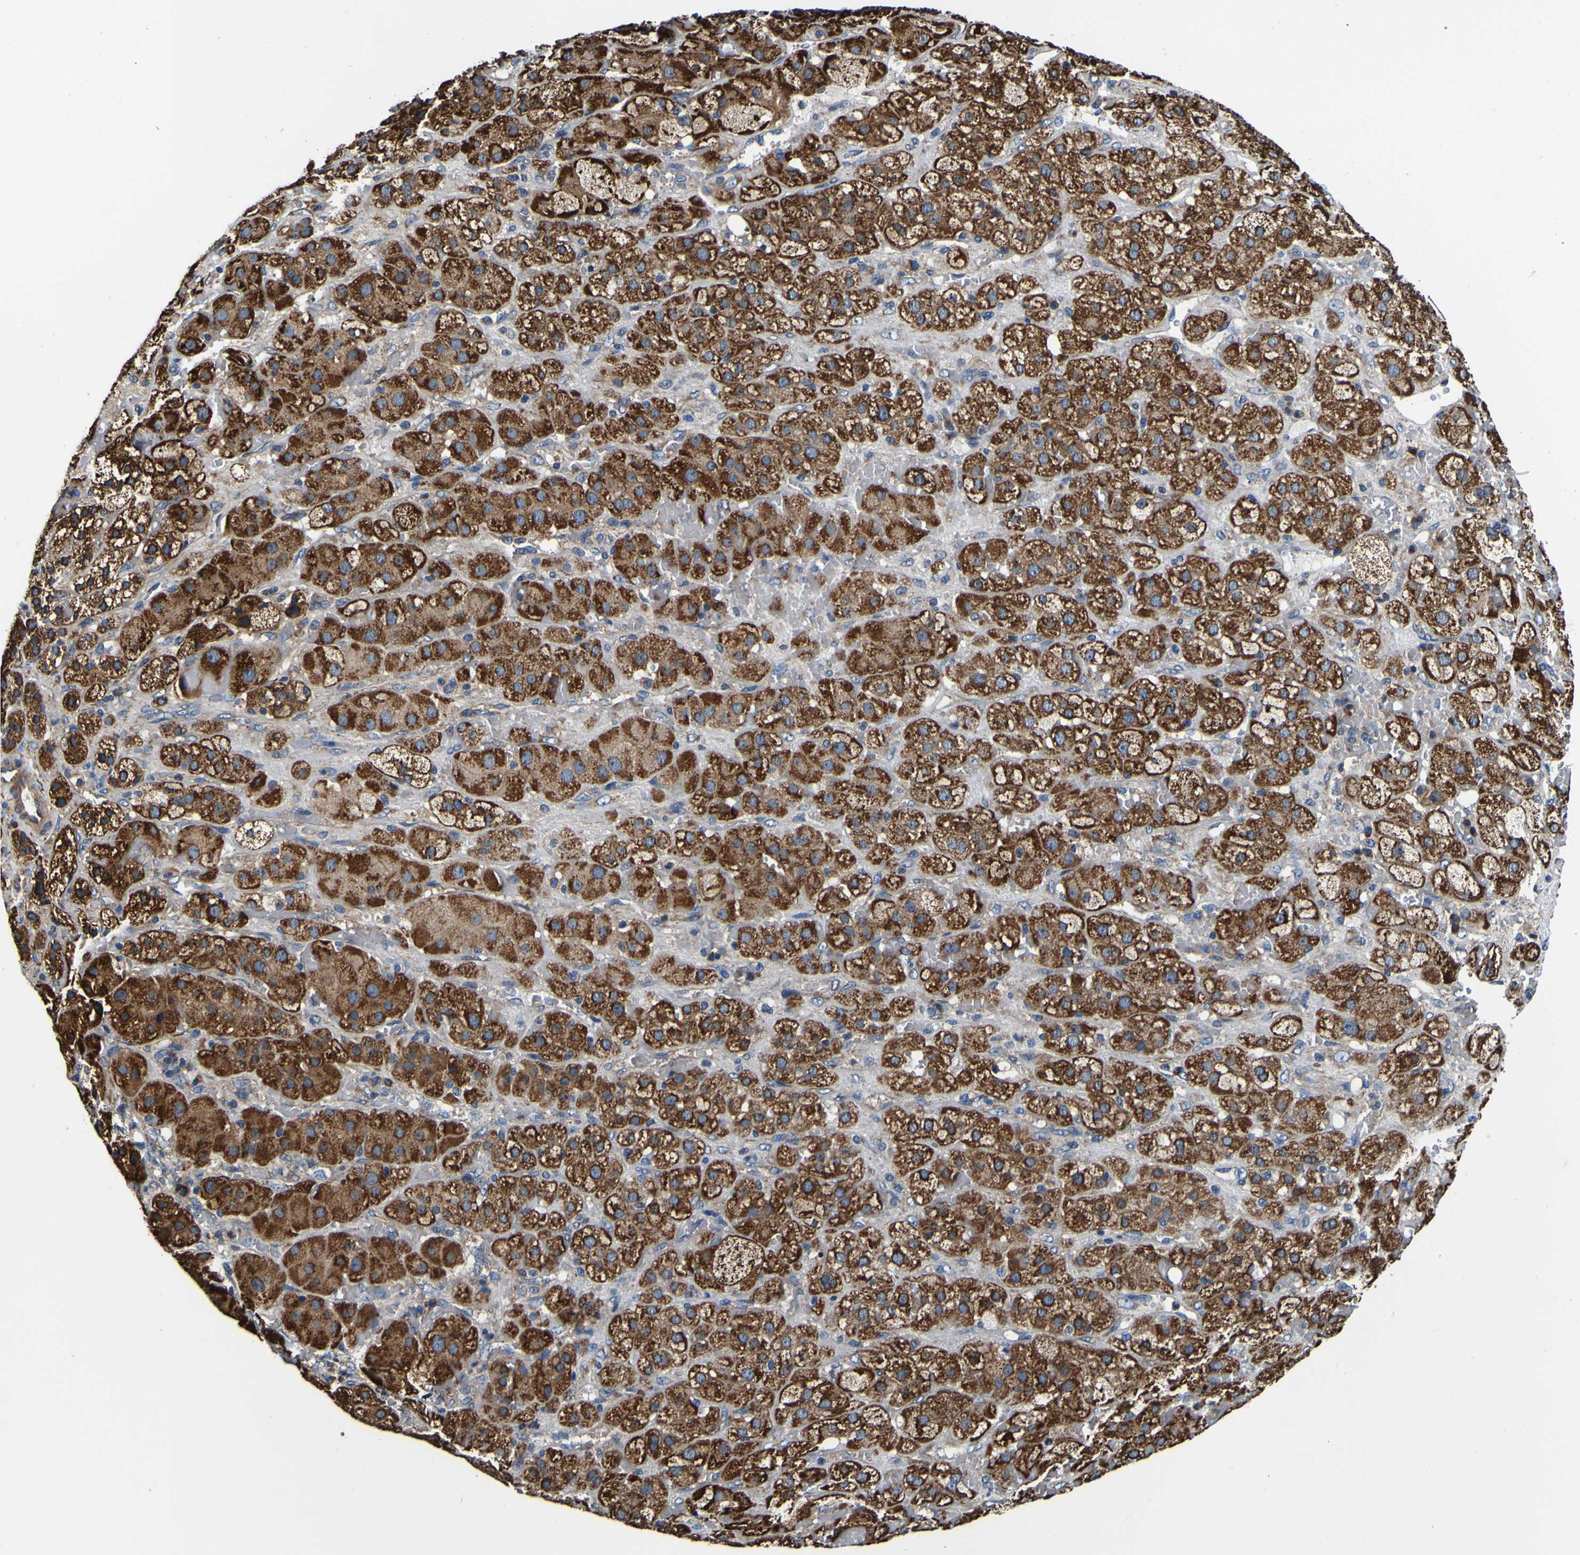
{"staining": {"intensity": "strong", "quantity": ">75%", "location": "cytoplasmic/membranous"}, "tissue": "adrenal gland", "cell_type": "Glandular cells", "image_type": "normal", "snomed": [{"axis": "morphology", "description": "Normal tissue, NOS"}, {"axis": "topography", "description": "Adrenal gland"}], "caption": "Protein expression by immunohistochemistry (IHC) shows strong cytoplasmic/membranous staining in approximately >75% of glandular cells in benign adrenal gland.", "gene": "INPP5A", "patient": {"sex": "female", "age": 47}}